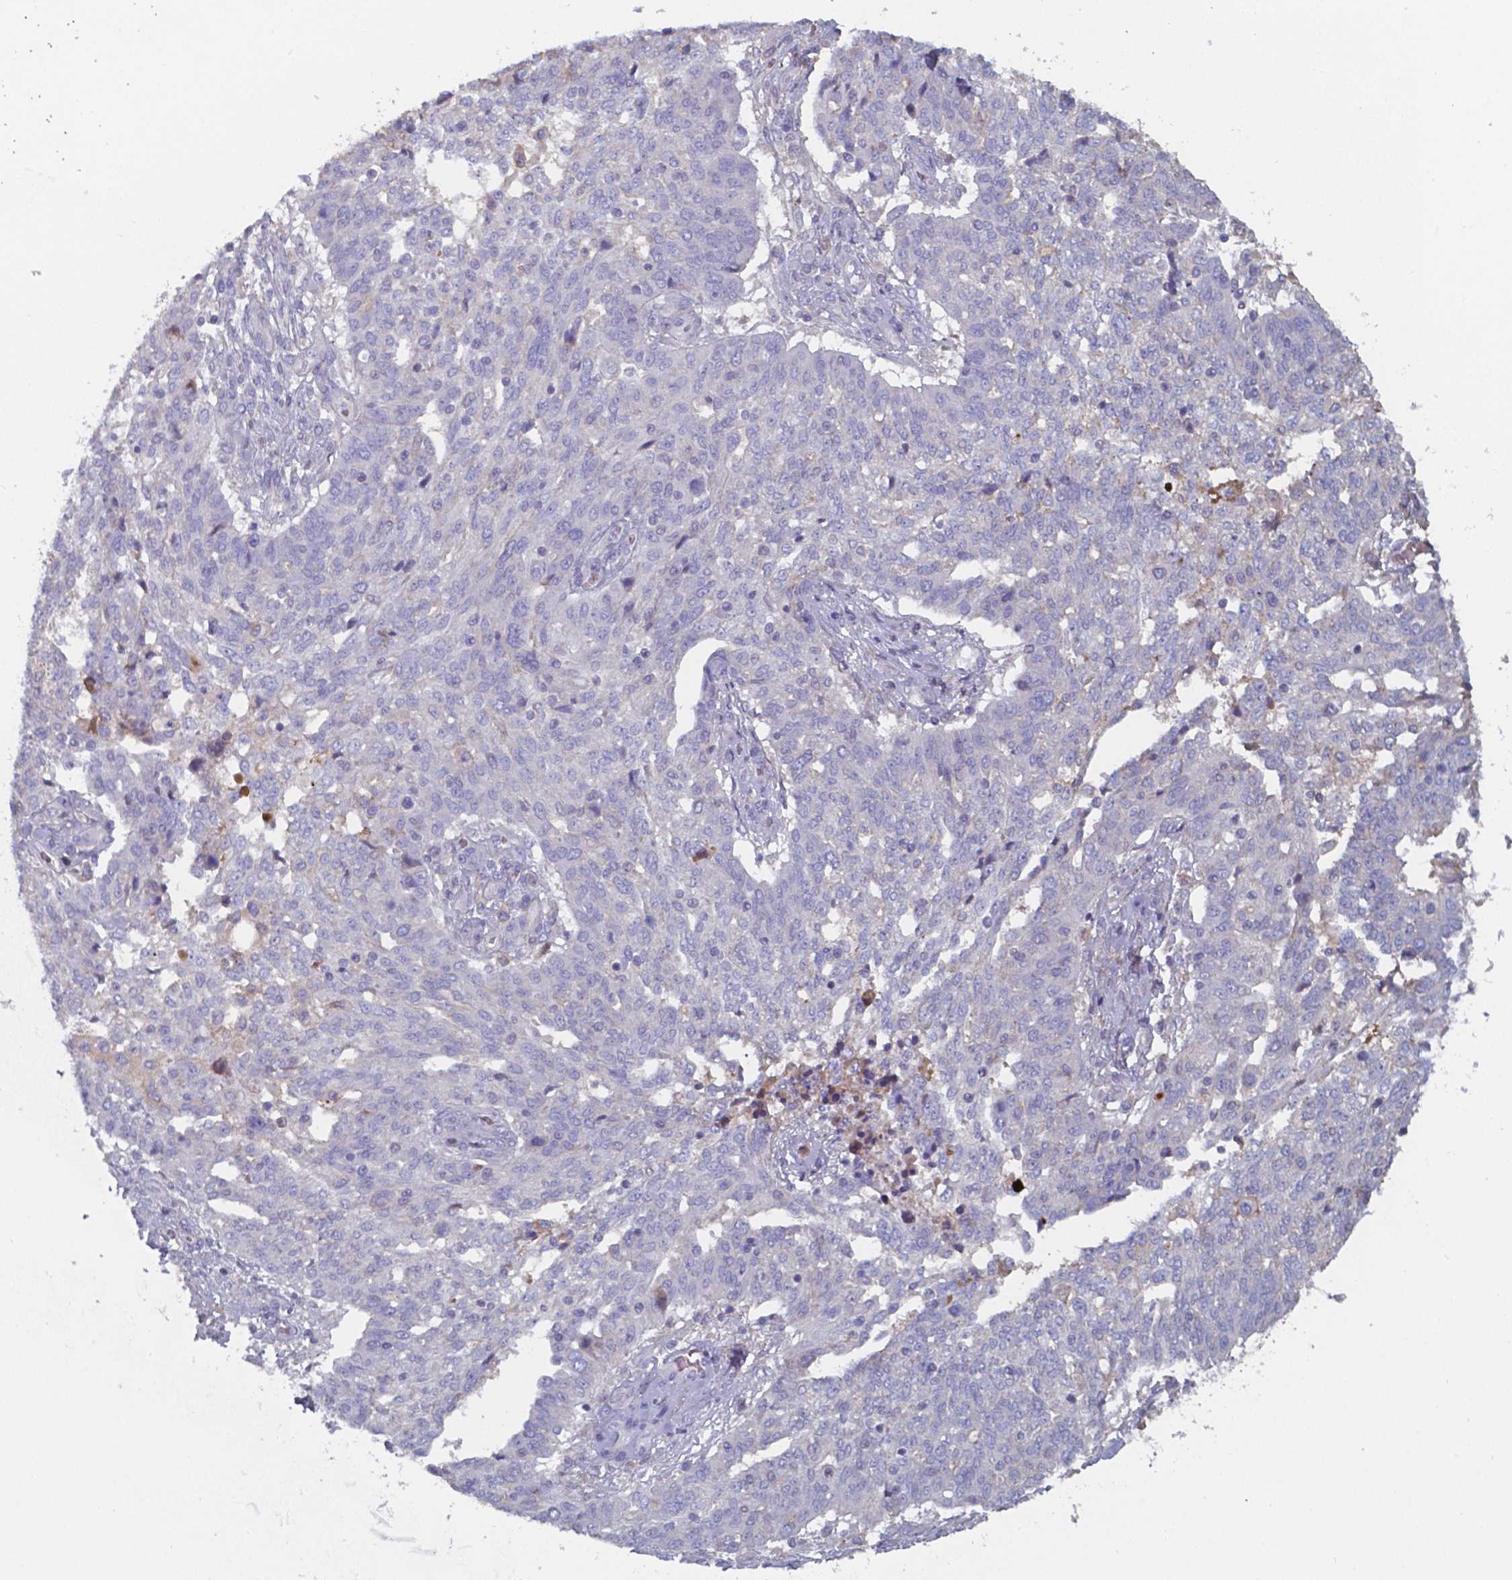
{"staining": {"intensity": "negative", "quantity": "none", "location": "none"}, "tissue": "ovarian cancer", "cell_type": "Tumor cells", "image_type": "cancer", "snomed": [{"axis": "morphology", "description": "Cystadenocarcinoma, serous, NOS"}, {"axis": "topography", "description": "Ovary"}], "caption": "Micrograph shows no significant protein expression in tumor cells of ovarian cancer (serous cystadenocarcinoma). (DAB (3,3'-diaminobenzidine) immunohistochemistry, high magnification).", "gene": "BTBD17", "patient": {"sex": "female", "age": 67}}